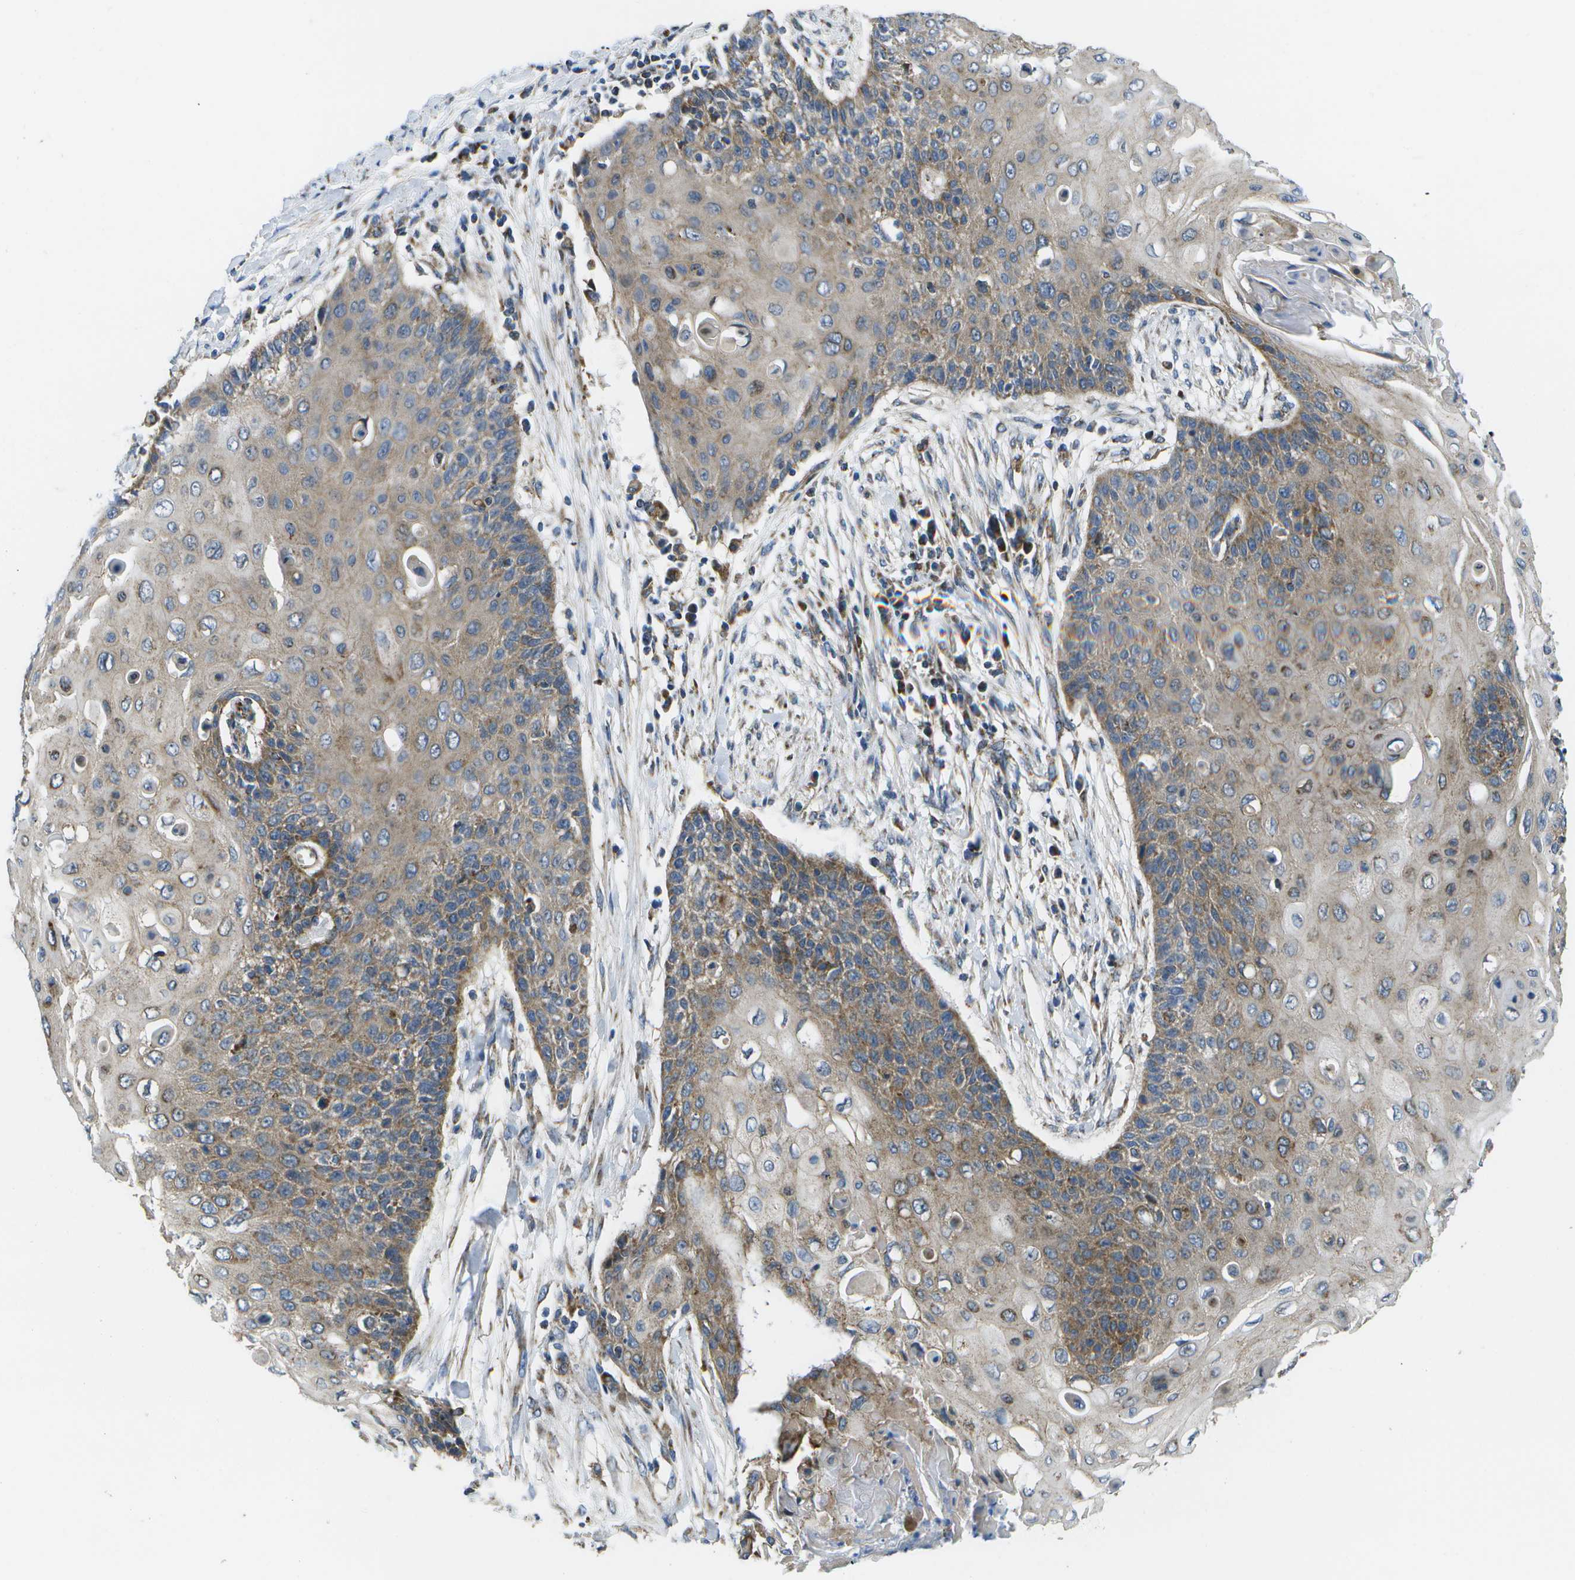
{"staining": {"intensity": "moderate", "quantity": "25%-75%", "location": "cytoplasmic/membranous"}, "tissue": "cervical cancer", "cell_type": "Tumor cells", "image_type": "cancer", "snomed": [{"axis": "morphology", "description": "Squamous cell carcinoma, NOS"}, {"axis": "topography", "description": "Cervix"}], "caption": "Protein expression analysis of human cervical cancer reveals moderate cytoplasmic/membranous positivity in approximately 25%-75% of tumor cells. Nuclei are stained in blue.", "gene": "MVK", "patient": {"sex": "female", "age": 39}}